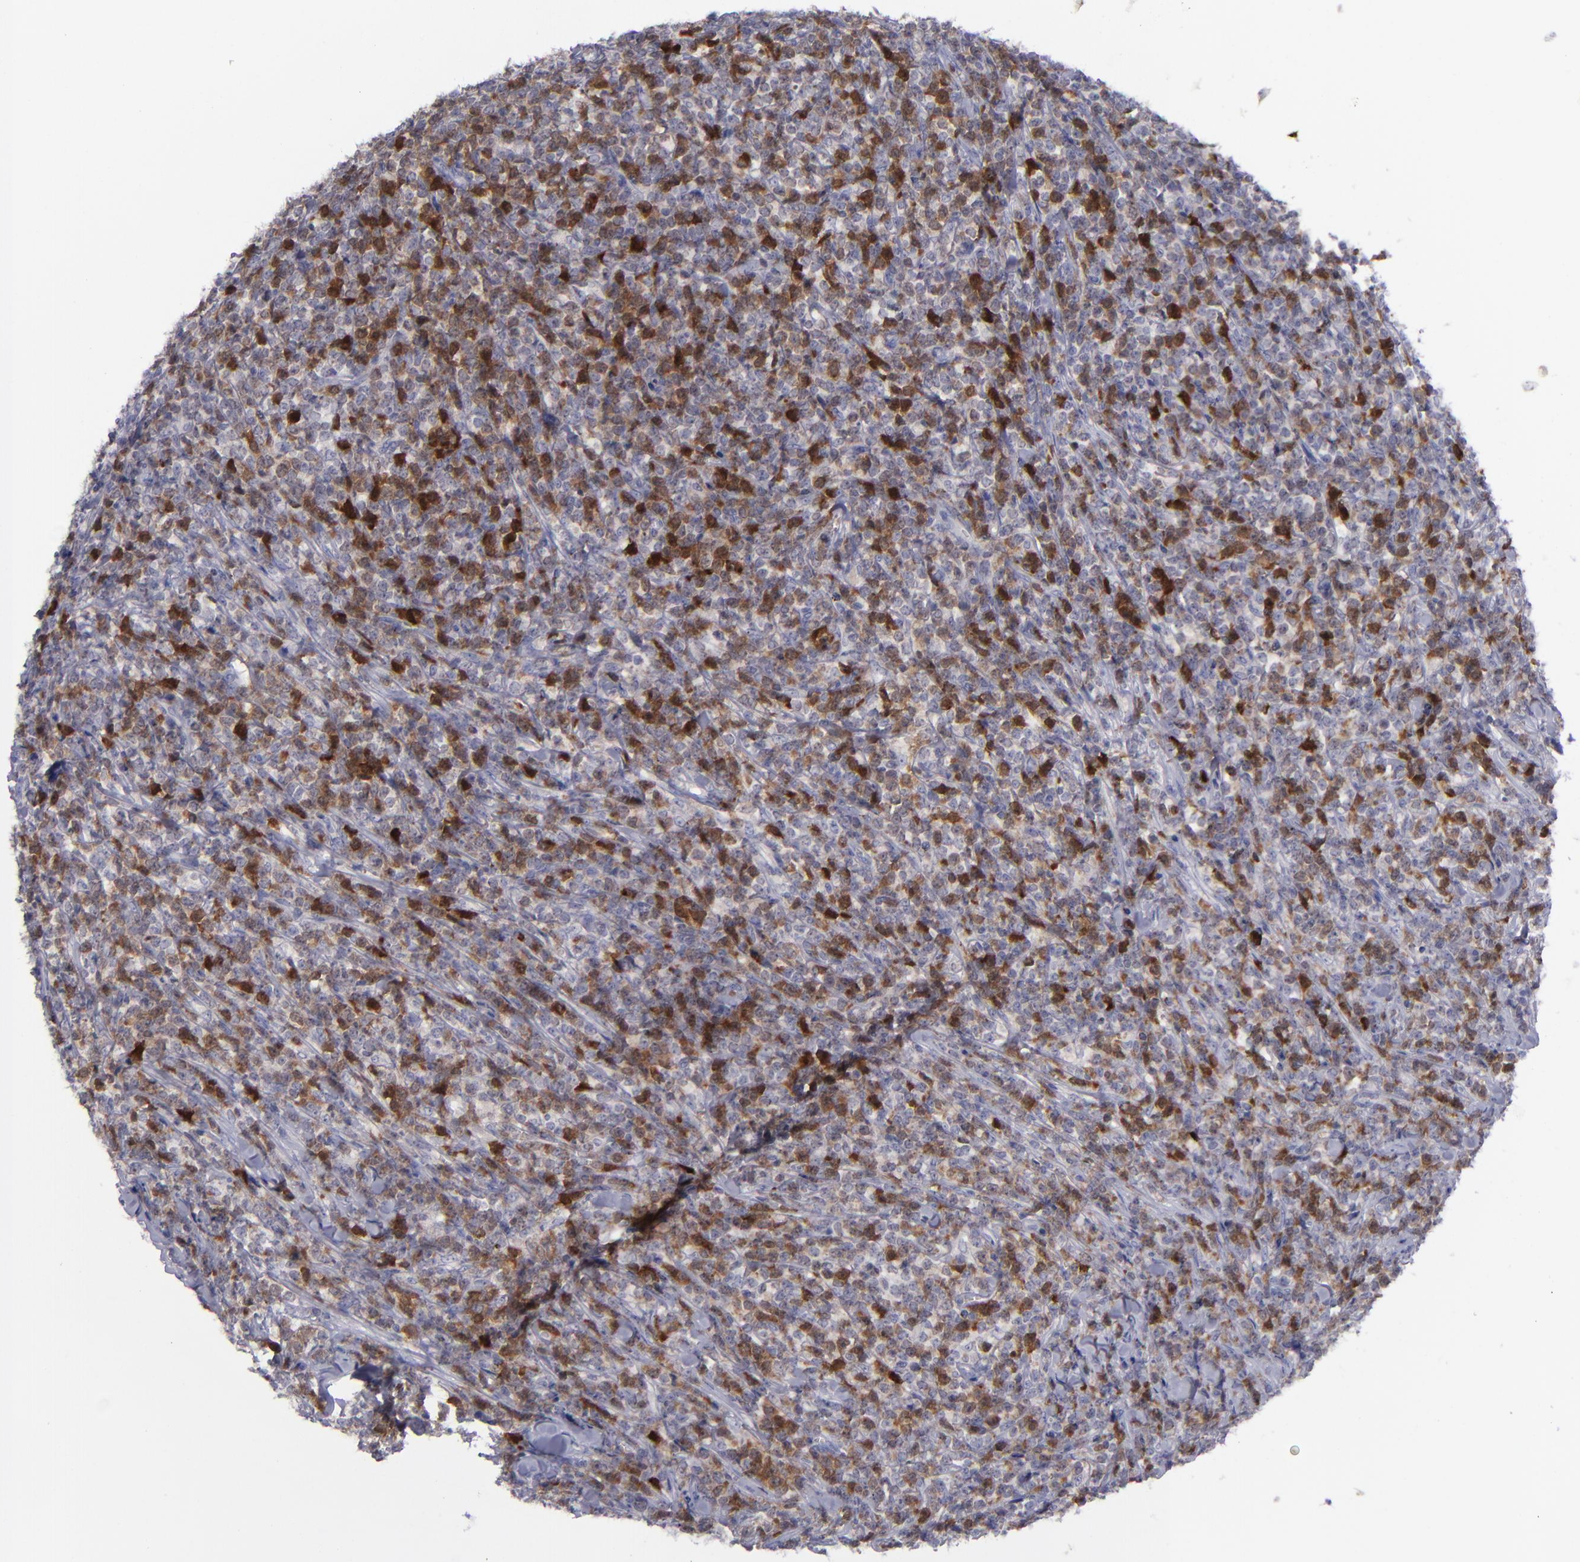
{"staining": {"intensity": "strong", "quantity": "25%-75%", "location": "cytoplasmic/membranous"}, "tissue": "lymphoma", "cell_type": "Tumor cells", "image_type": "cancer", "snomed": [{"axis": "morphology", "description": "Malignant lymphoma, non-Hodgkin's type, High grade"}, {"axis": "topography", "description": "Small intestine"}, {"axis": "topography", "description": "Colon"}], "caption": "Protein staining of high-grade malignant lymphoma, non-Hodgkin's type tissue demonstrates strong cytoplasmic/membranous staining in about 25%-75% of tumor cells.", "gene": "AURKA", "patient": {"sex": "male", "age": 8}}